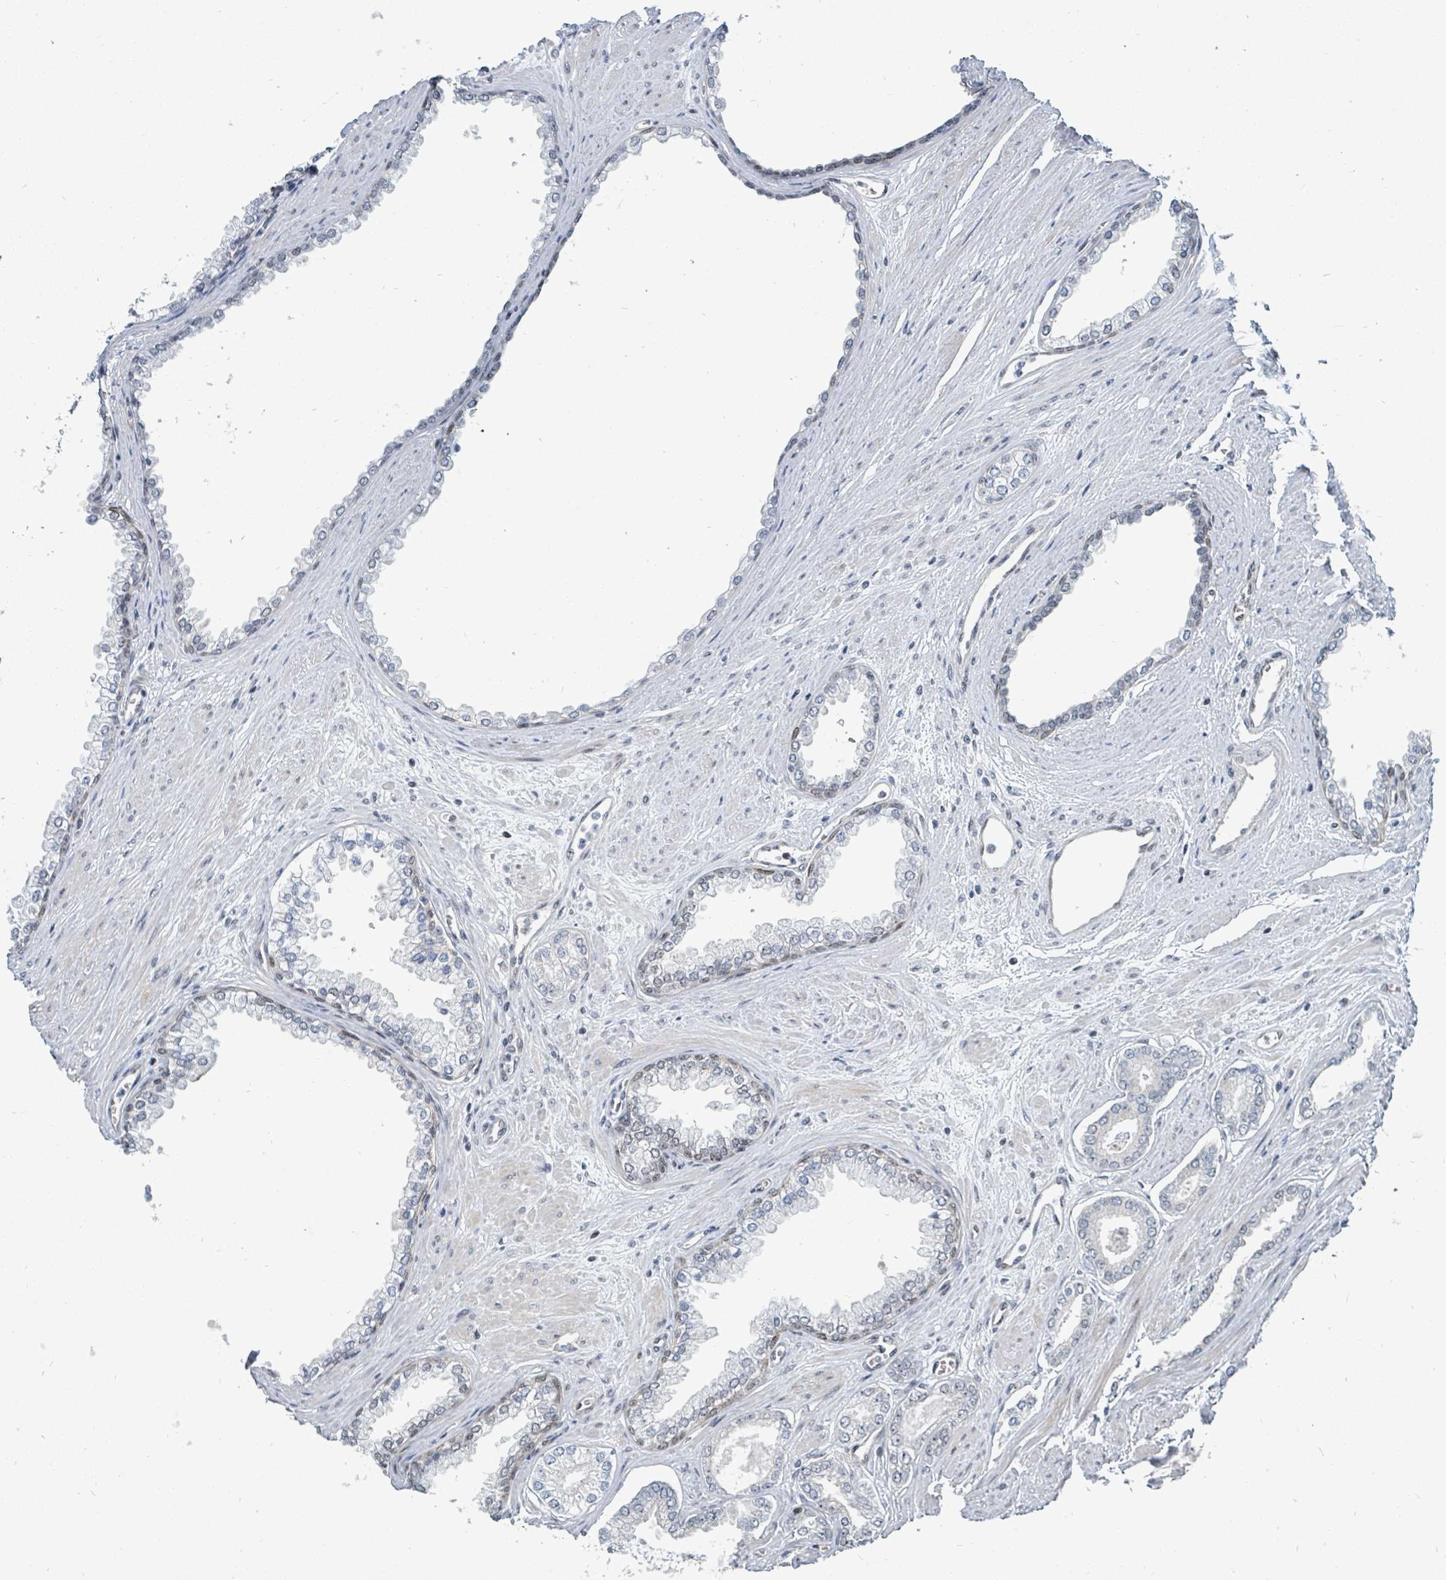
{"staining": {"intensity": "moderate", "quantity": "25%-75%", "location": "nuclear"}, "tissue": "prostate cancer", "cell_type": "Tumor cells", "image_type": "cancer", "snomed": [{"axis": "morphology", "description": "Adenocarcinoma, Low grade"}, {"axis": "topography", "description": "Prostate"}], "caption": "A brown stain labels moderate nuclear staining of a protein in human prostate cancer (low-grade adenocarcinoma) tumor cells.", "gene": "SUMO4", "patient": {"sex": "male", "age": 60}}